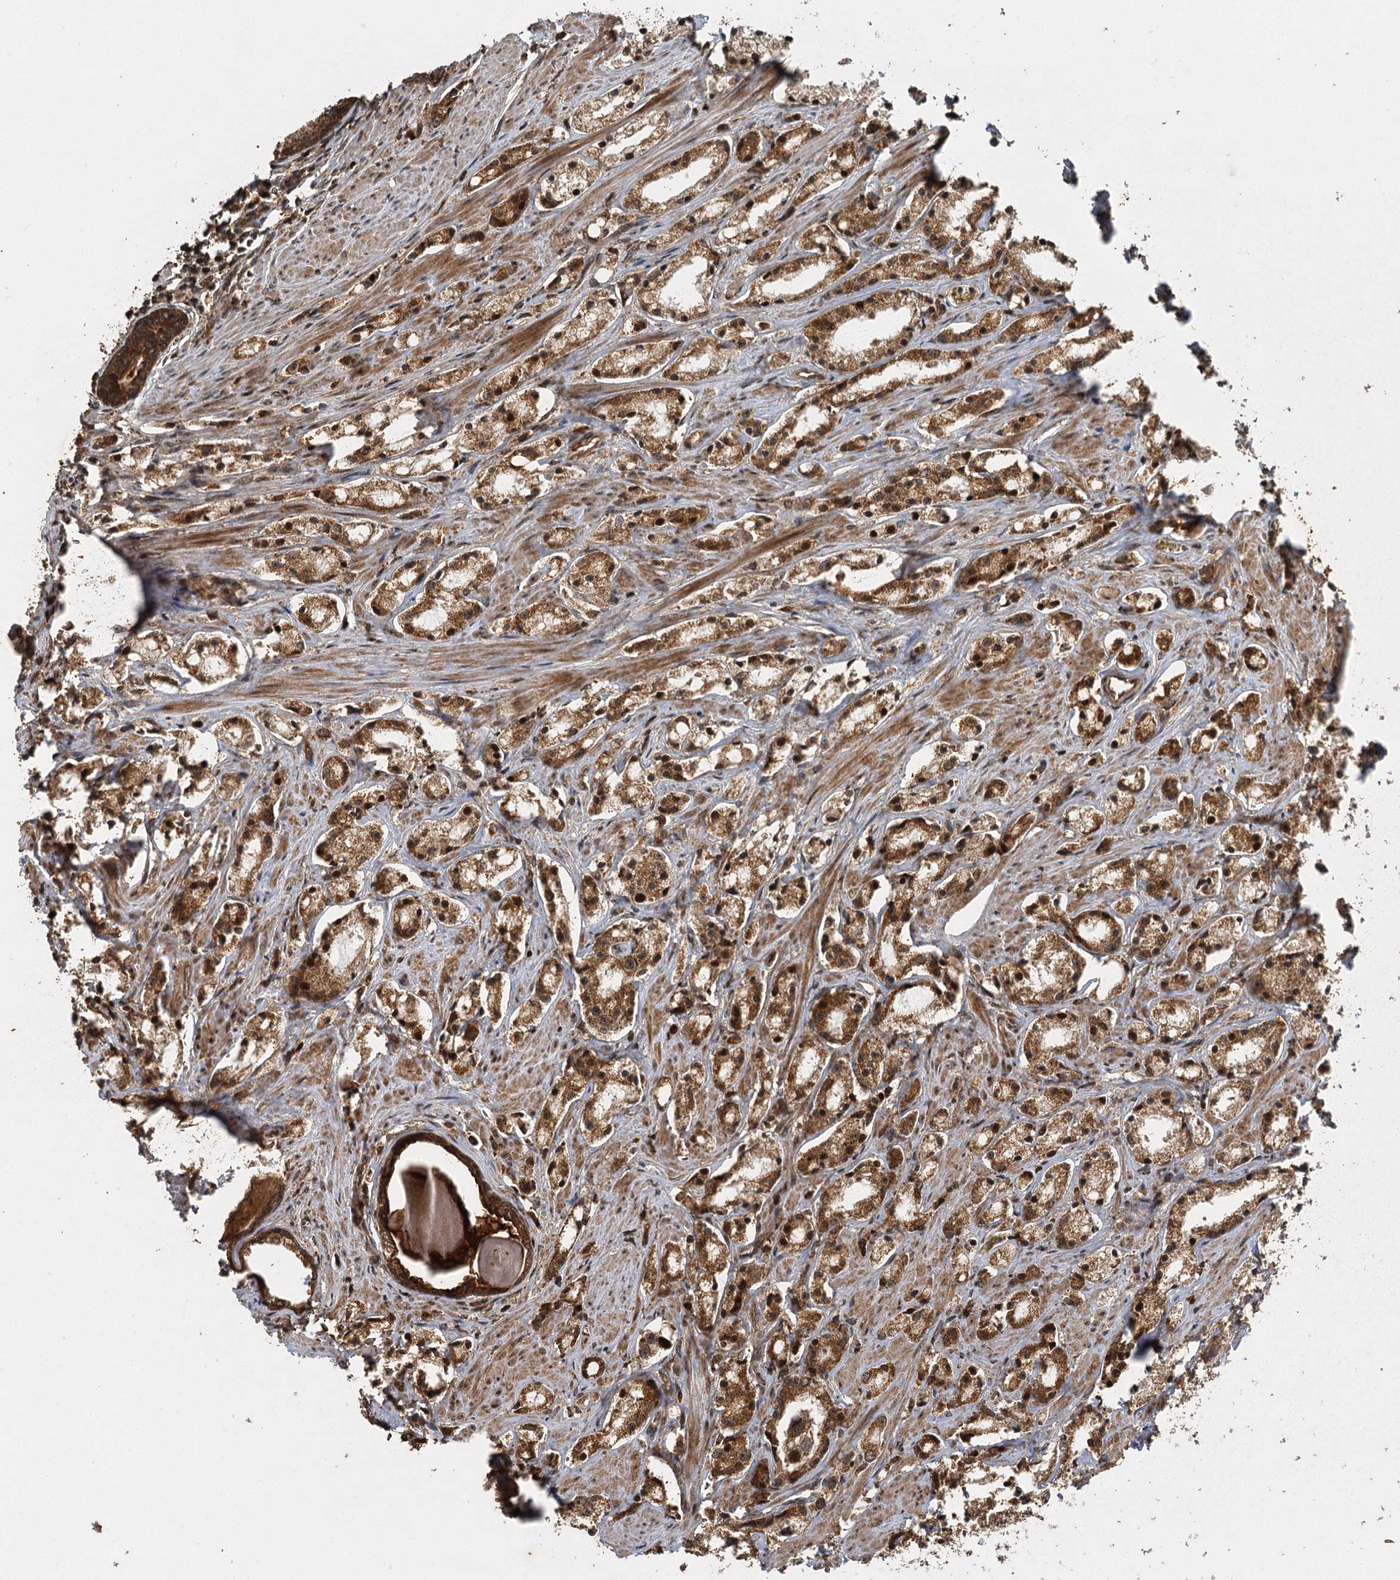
{"staining": {"intensity": "strong", "quantity": ">75%", "location": "cytoplasmic/membranous,nuclear"}, "tissue": "prostate cancer", "cell_type": "Tumor cells", "image_type": "cancer", "snomed": [{"axis": "morphology", "description": "Adenocarcinoma, High grade"}, {"axis": "topography", "description": "Prostate"}], "caption": "Protein staining demonstrates strong cytoplasmic/membranous and nuclear expression in about >75% of tumor cells in prostate cancer.", "gene": "IL11RA", "patient": {"sex": "male", "age": 66}}